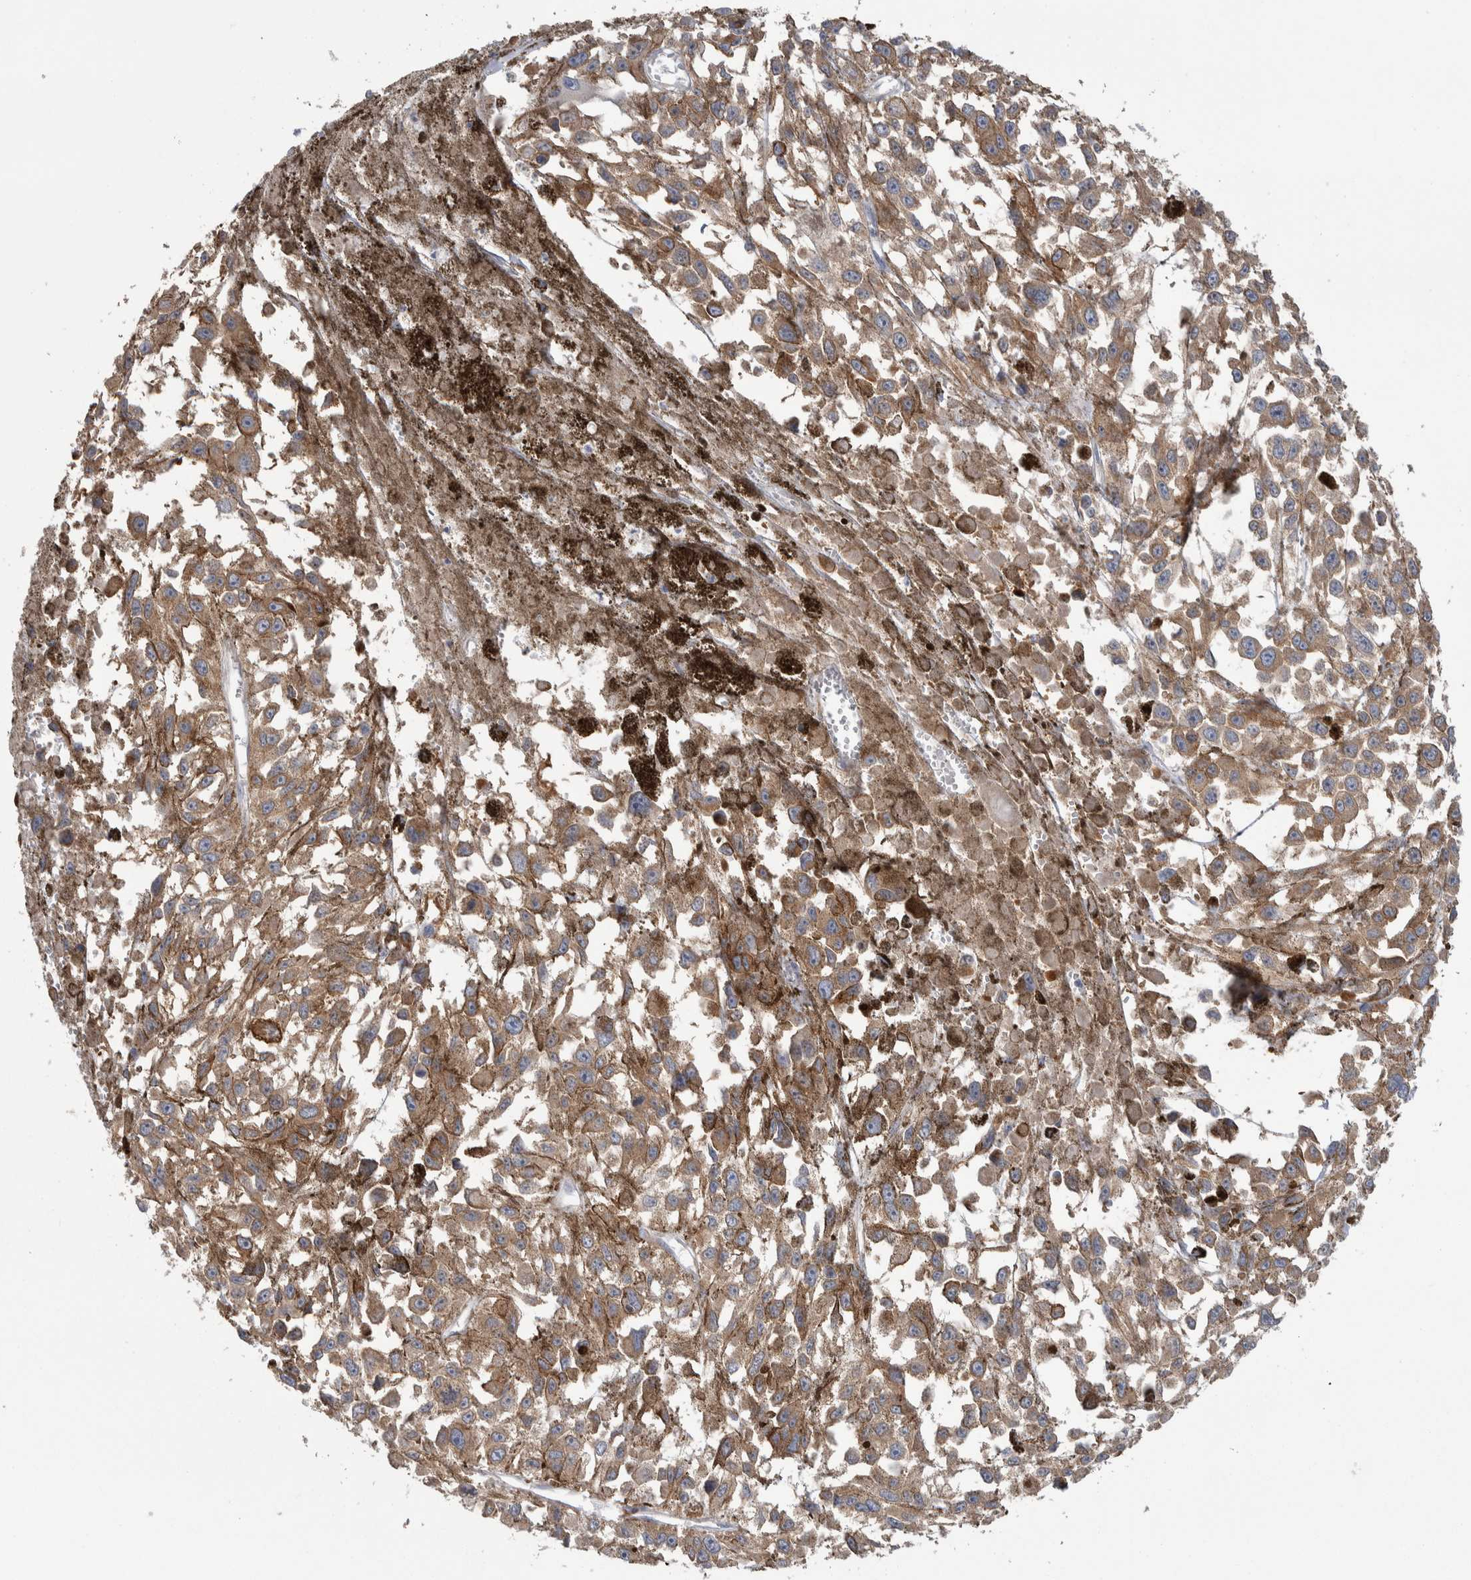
{"staining": {"intensity": "moderate", "quantity": ">75%", "location": "cytoplasmic/membranous"}, "tissue": "melanoma", "cell_type": "Tumor cells", "image_type": "cancer", "snomed": [{"axis": "morphology", "description": "Malignant melanoma, Metastatic site"}, {"axis": "topography", "description": "Lymph node"}], "caption": "Immunohistochemical staining of malignant melanoma (metastatic site) shows moderate cytoplasmic/membranous protein staining in approximately >75% of tumor cells.", "gene": "GPHN", "patient": {"sex": "male", "age": 59}}